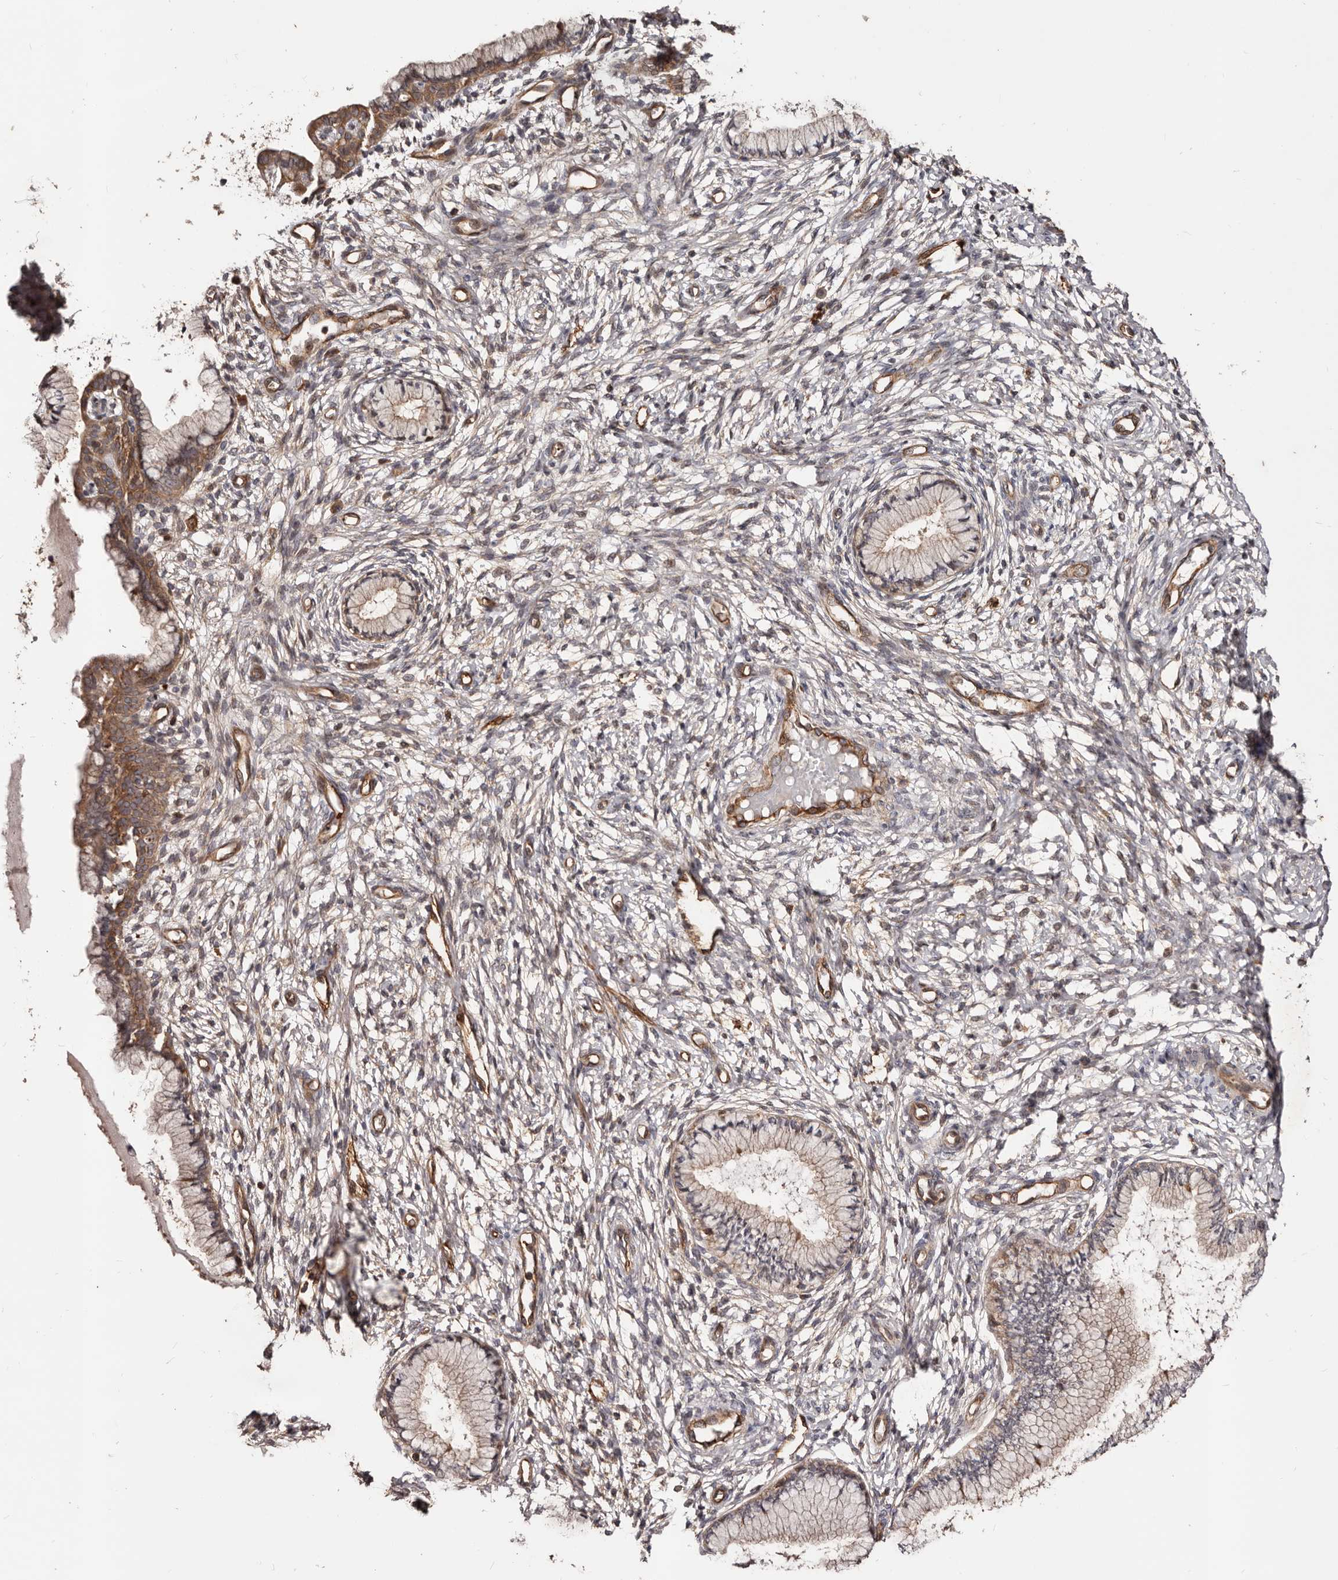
{"staining": {"intensity": "moderate", "quantity": ">75%", "location": "cytoplasmic/membranous"}, "tissue": "cervix", "cell_type": "Glandular cells", "image_type": "normal", "snomed": [{"axis": "morphology", "description": "Normal tissue, NOS"}, {"axis": "topography", "description": "Cervix"}], "caption": "Immunohistochemical staining of normal human cervix demonstrates >75% levels of moderate cytoplasmic/membranous protein positivity in about >75% of glandular cells. (DAB IHC with brightfield microscopy, high magnification).", "gene": "GTPBP1", "patient": {"sex": "female", "age": 36}}